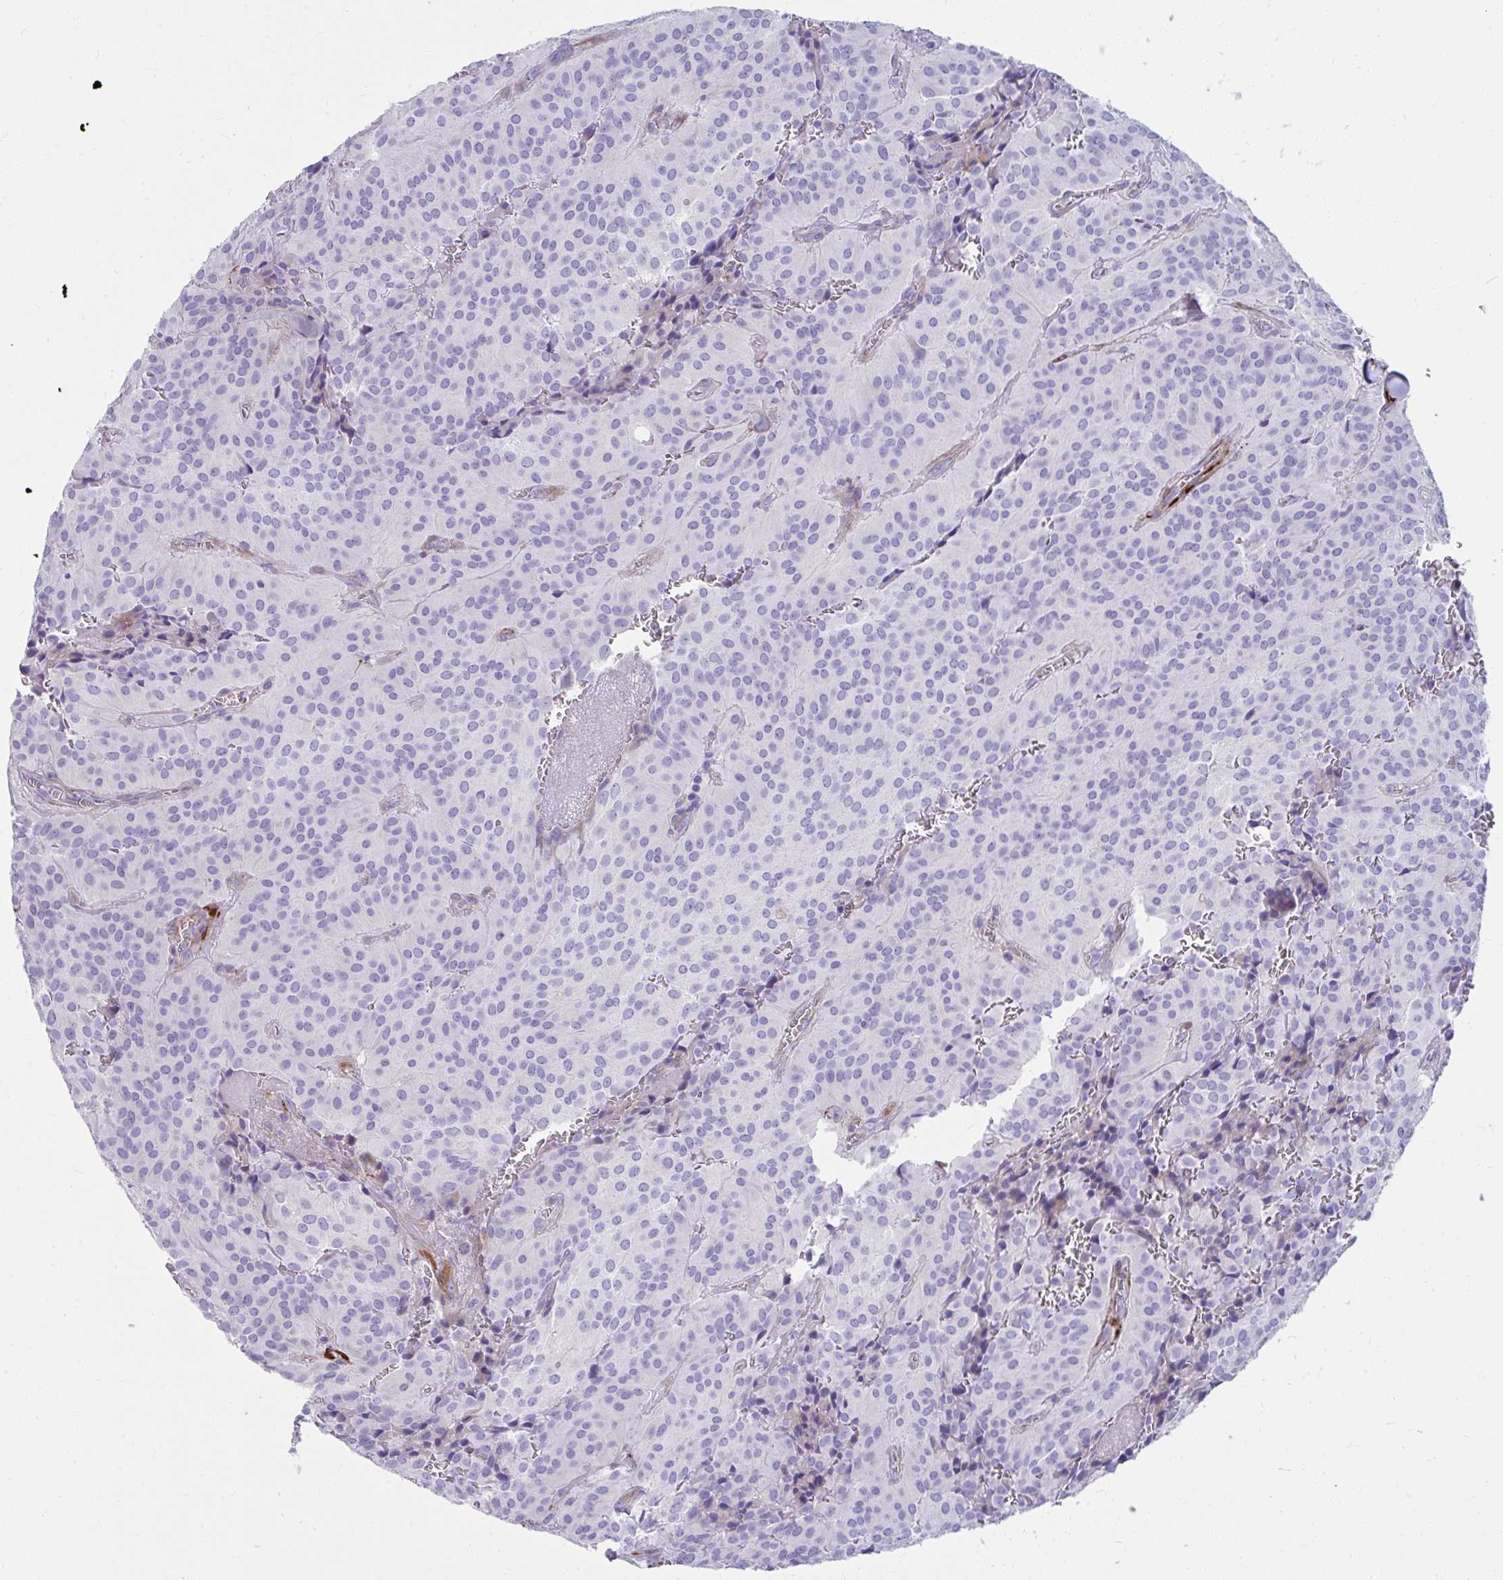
{"staining": {"intensity": "negative", "quantity": "none", "location": "none"}, "tissue": "glioma", "cell_type": "Tumor cells", "image_type": "cancer", "snomed": [{"axis": "morphology", "description": "Glioma, malignant, Low grade"}, {"axis": "topography", "description": "Brain"}], "caption": "DAB immunohistochemical staining of human malignant glioma (low-grade) displays no significant expression in tumor cells.", "gene": "GRXCR2", "patient": {"sex": "male", "age": 42}}